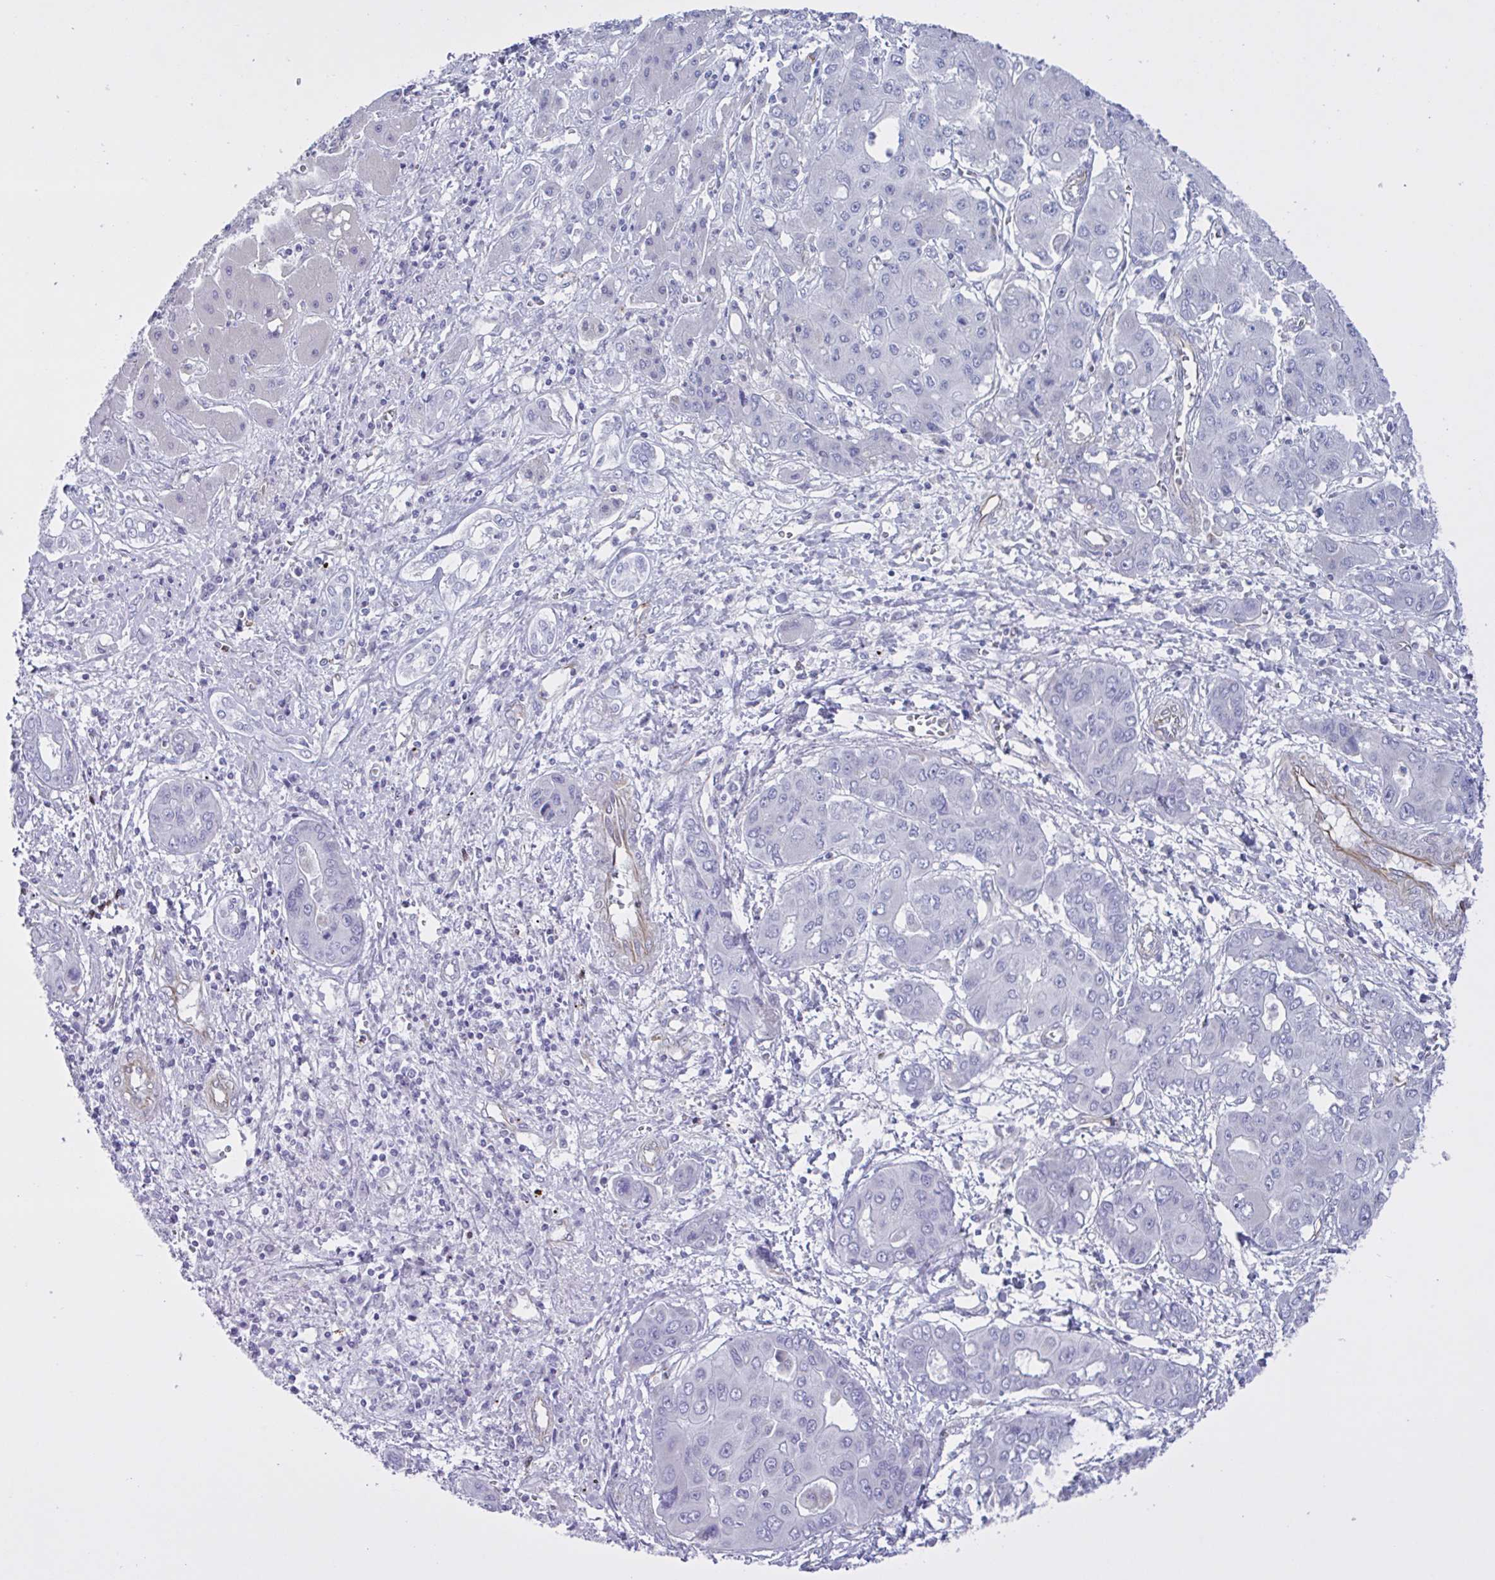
{"staining": {"intensity": "negative", "quantity": "none", "location": "none"}, "tissue": "liver cancer", "cell_type": "Tumor cells", "image_type": "cancer", "snomed": [{"axis": "morphology", "description": "Cholangiocarcinoma"}, {"axis": "topography", "description": "Liver"}], "caption": "Tumor cells are negative for protein expression in human liver cancer.", "gene": "TMEM86B", "patient": {"sex": "male", "age": 67}}